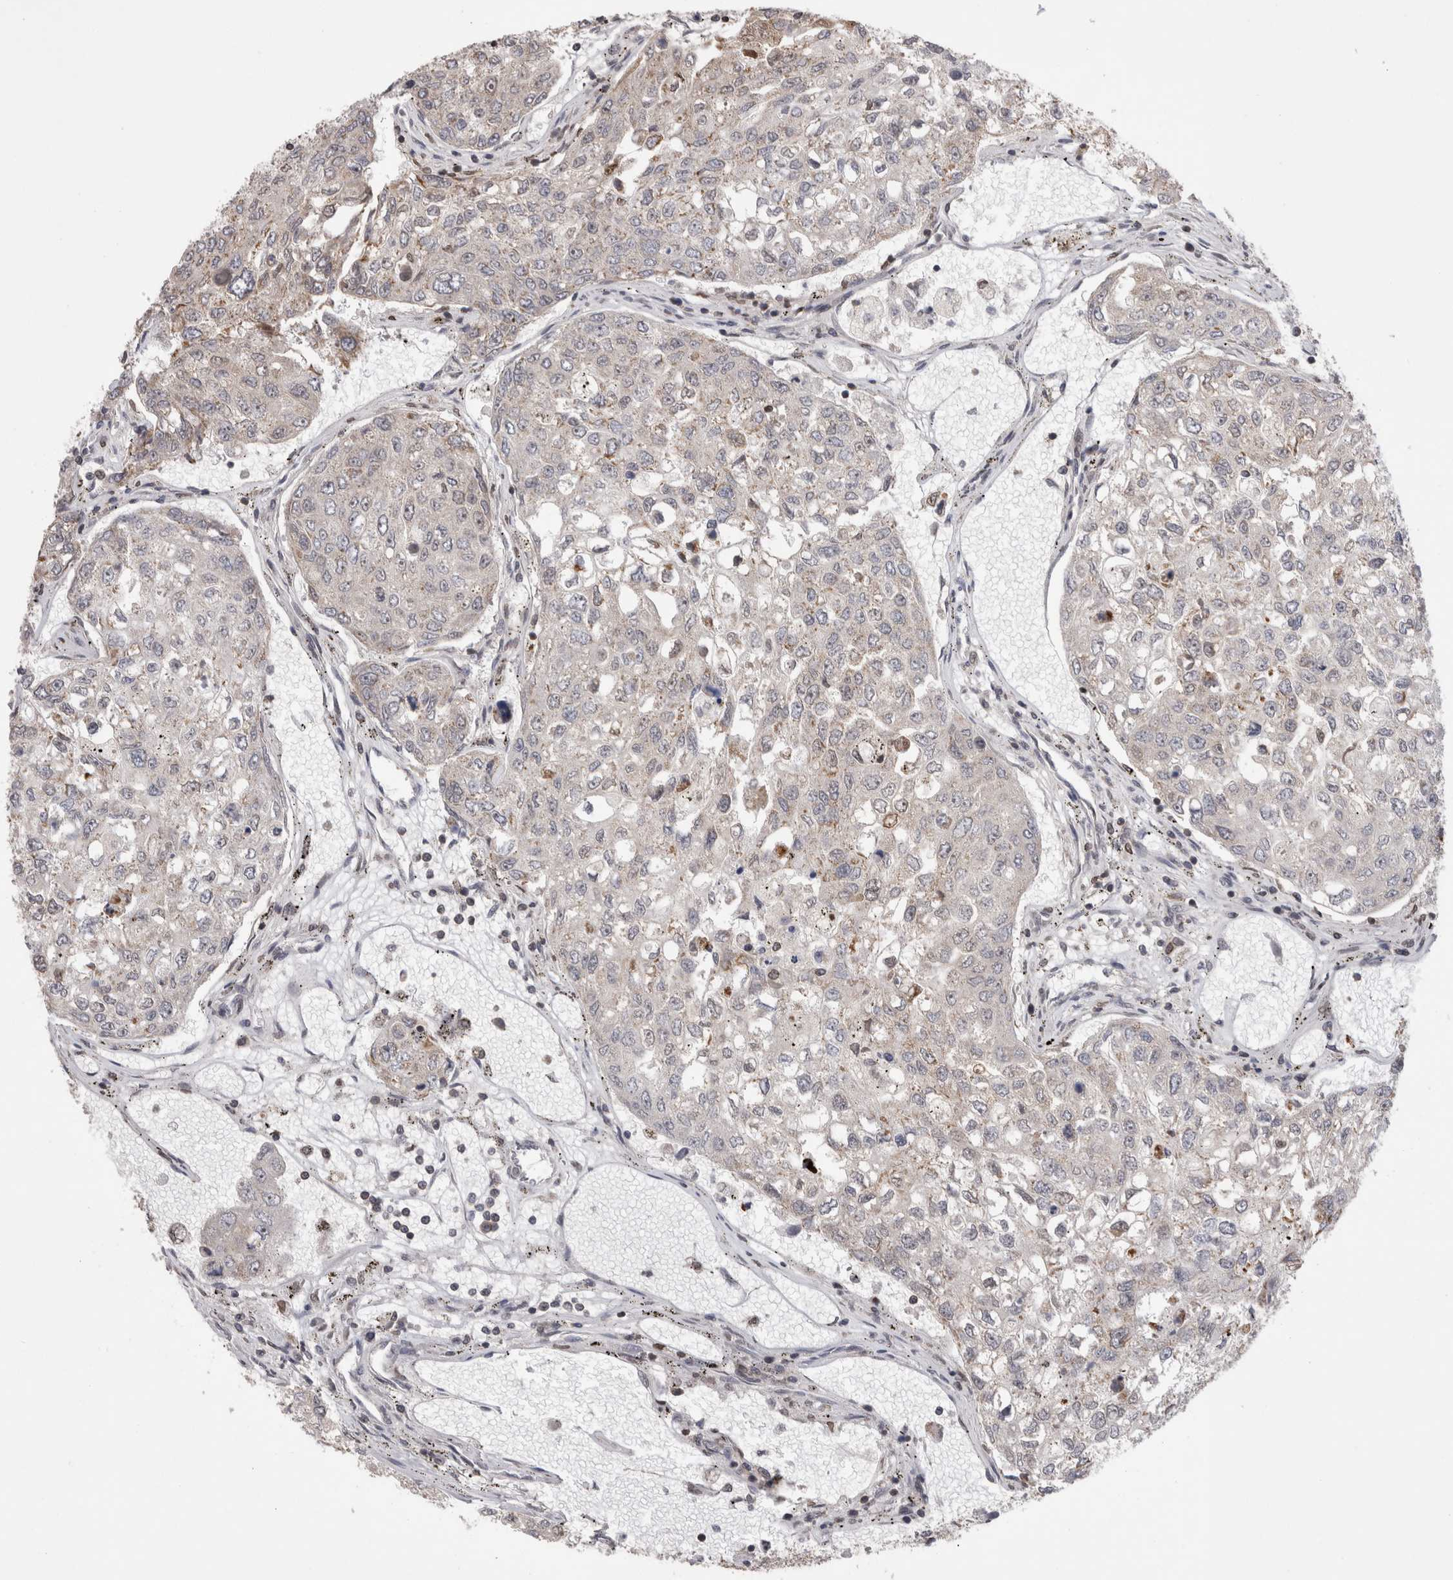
{"staining": {"intensity": "weak", "quantity": "<25%", "location": "cytoplasmic/membranous"}, "tissue": "urothelial cancer", "cell_type": "Tumor cells", "image_type": "cancer", "snomed": [{"axis": "morphology", "description": "Urothelial carcinoma, High grade"}, {"axis": "topography", "description": "Lymph node"}, {"axis": "topography", "description": "Urinary bladder"}], "caption": "High magnification brightfield microscopy of high-grade urothelial carcinoma stained with DAB (brown) and counterstained with hematoxylin (blue): tumor cells show no significant positivity.", "gene": "DARS2", "patient": {"sex": "male", "age": 51}}